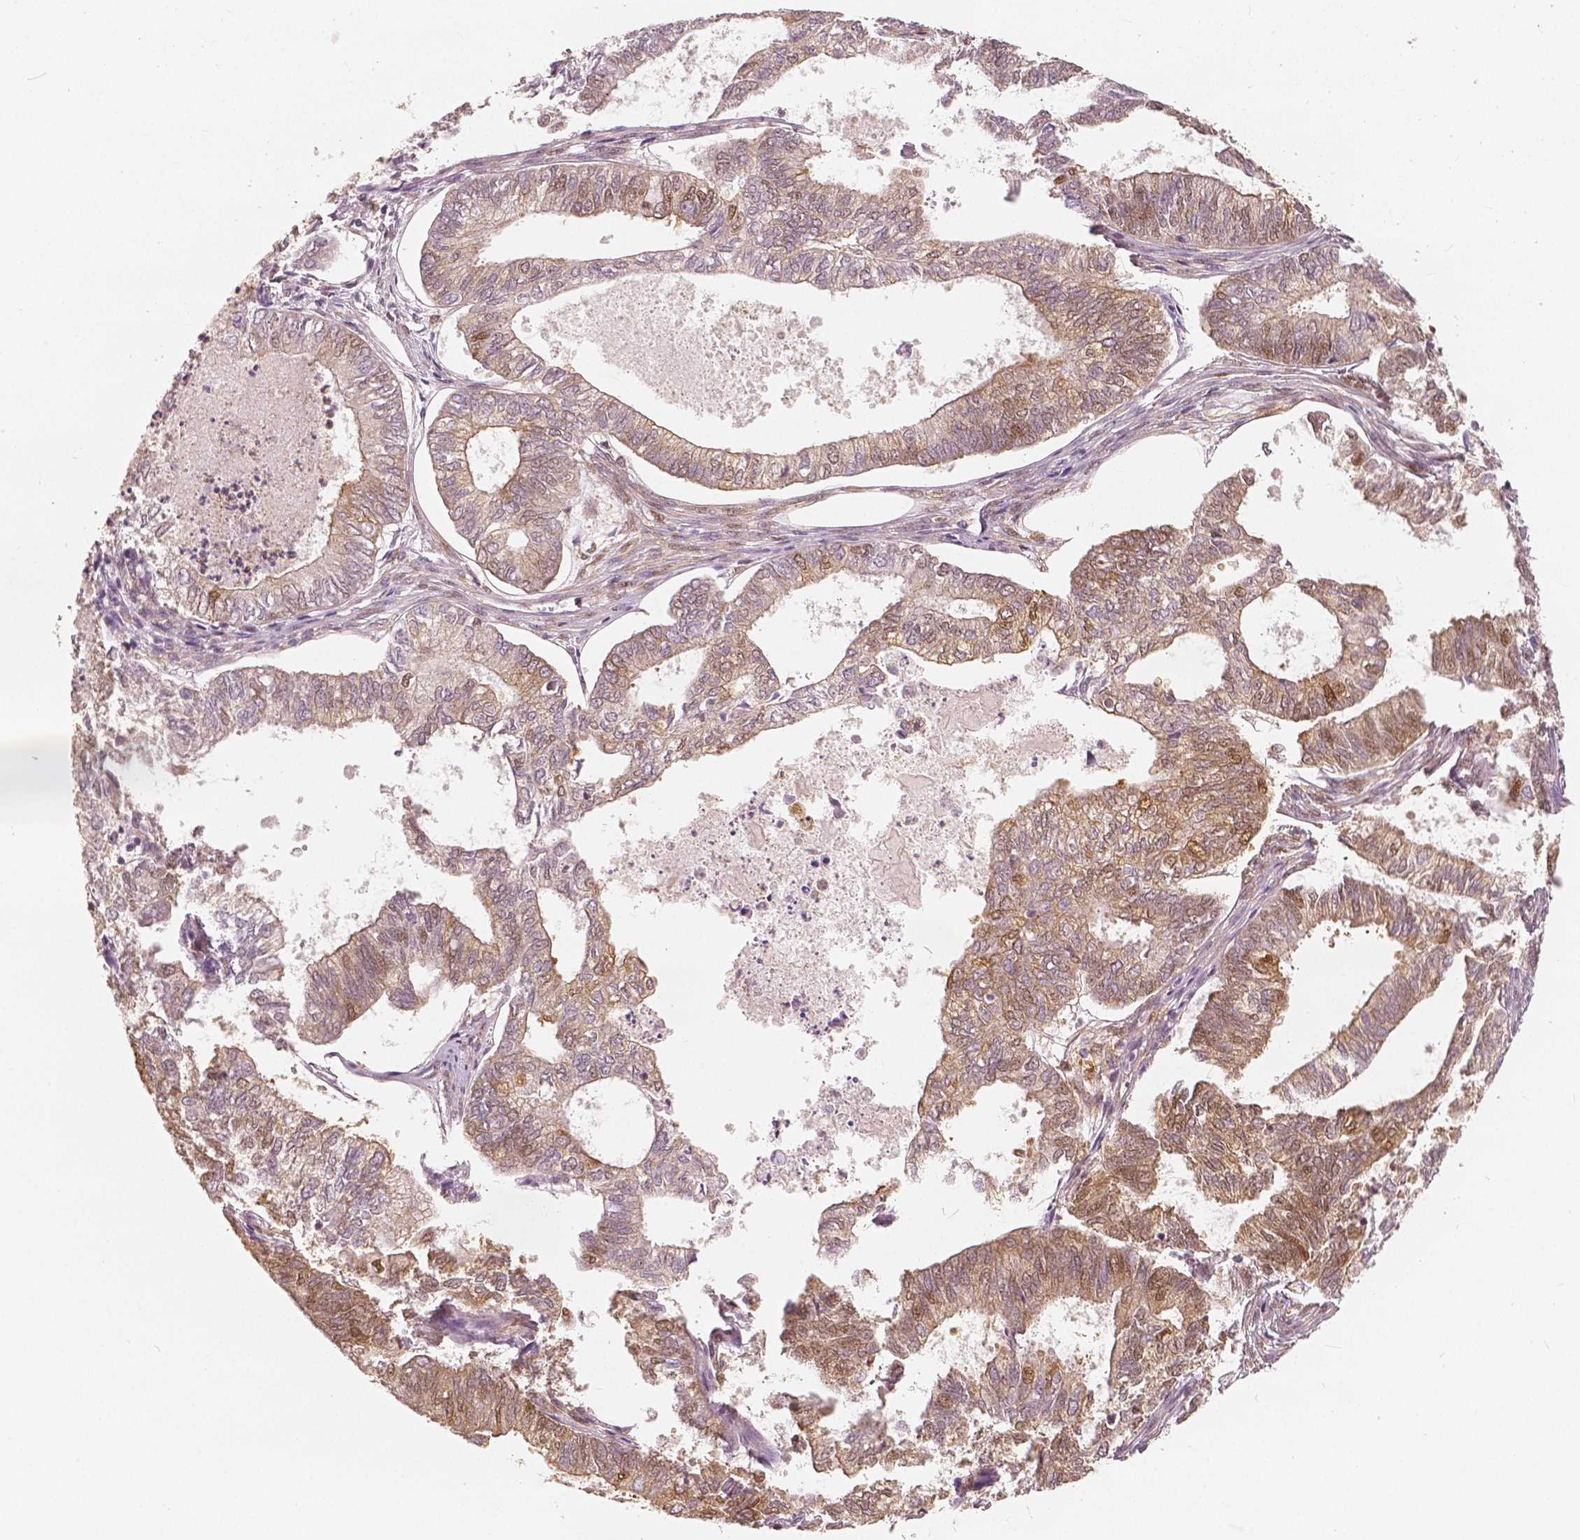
{"staining": {"intensity": "moderate", "quantity": ">75%", "location": "cytoplasmic/membranous,nuclear"}, "tissue": "ovarian cancer", "cell_type": "Tumor cells", "image_type": "cancer", "snomed": [{"axis": "morphology", "description": "Carcinoma, endometroid"}, {"axis": "topography", "description": "Ovary"}], "caption": "Immunohistochemistry (IHC) (DAB (3,3'-diaminobenzidine)) staining of endometroid carcinoma (ovarian) shows moderate cytoplasmic/membranous and nuclear protein positivity in approximately >75% of tumor cells.", "gene": "SQSTM1", "patient": {"sex": "female", "age": 64}}